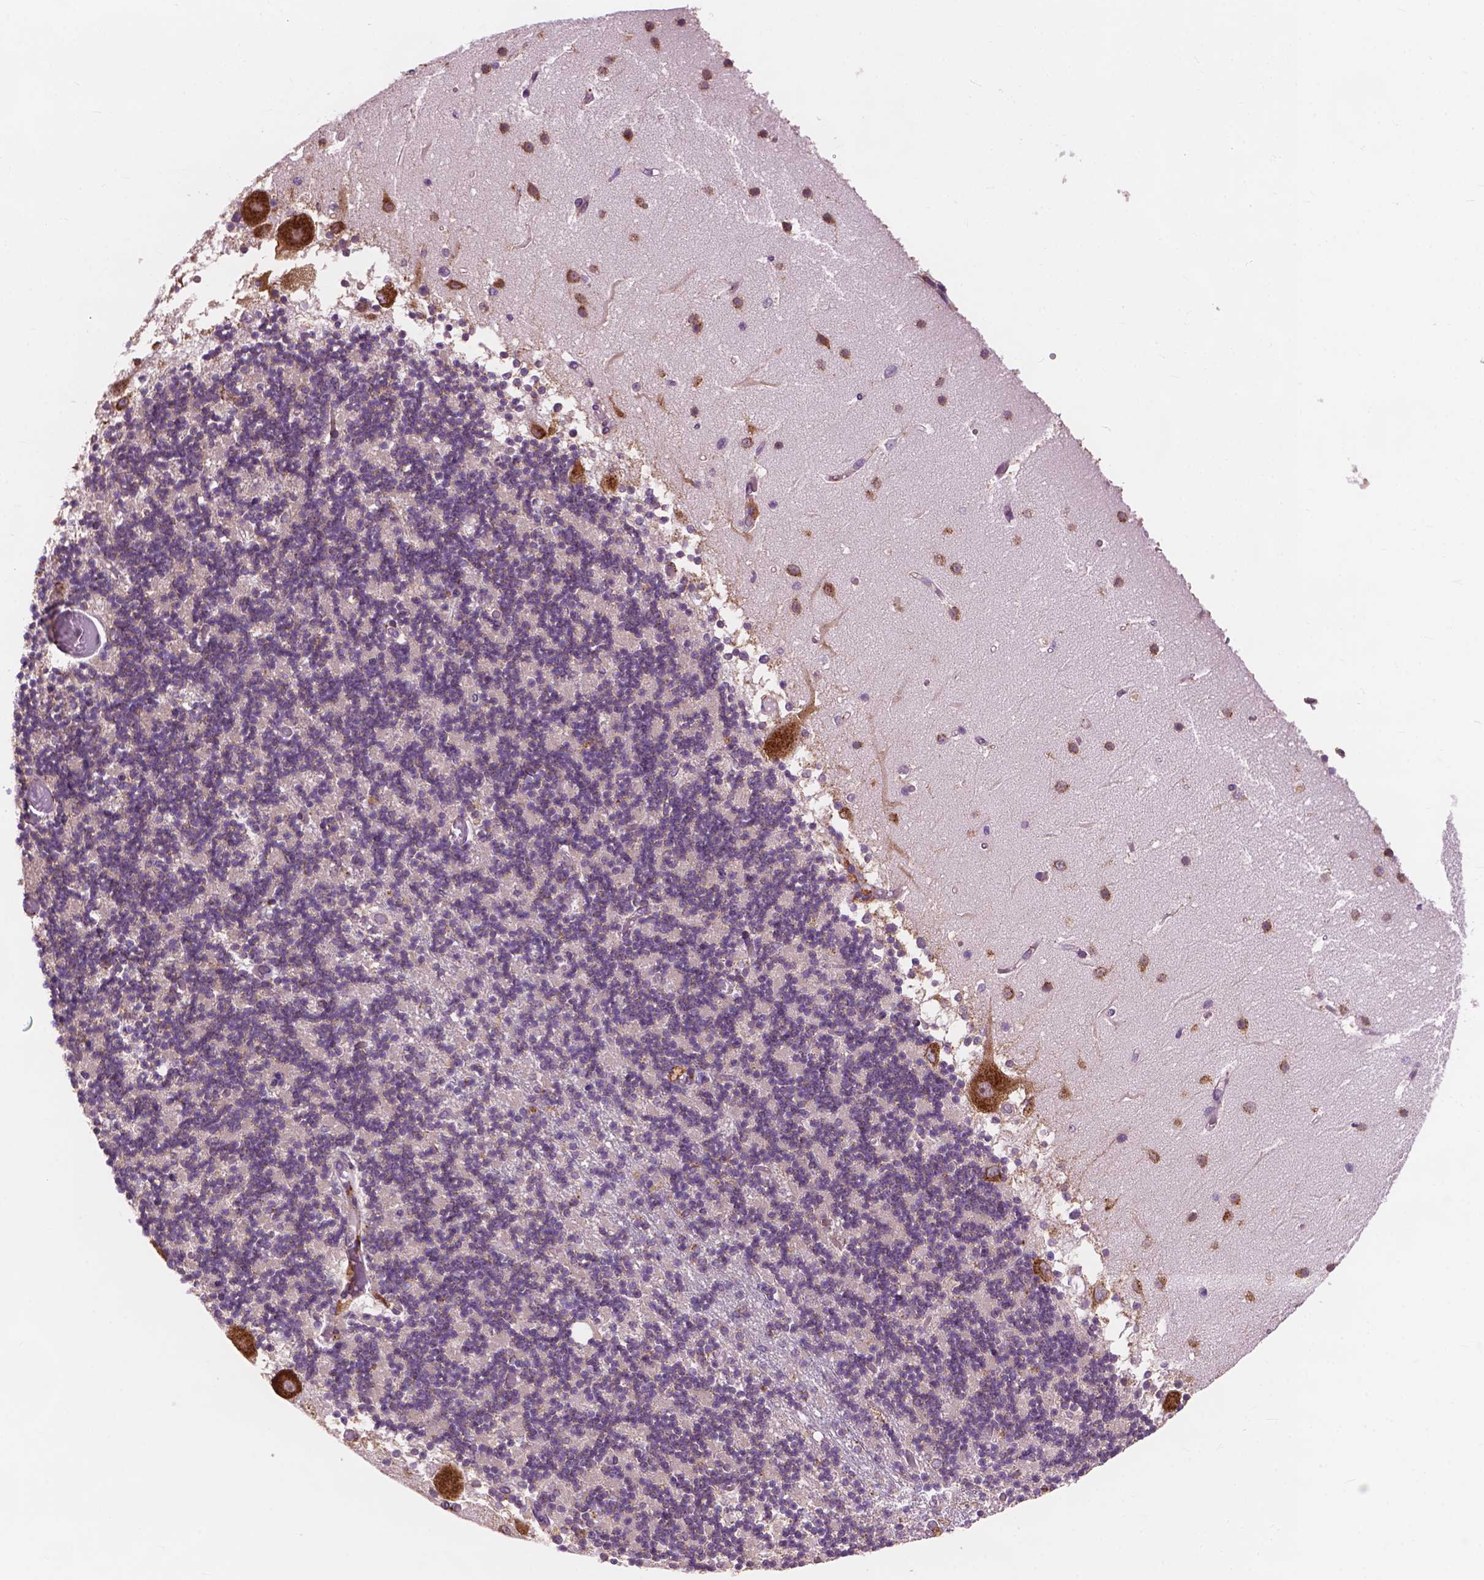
{"staining": {"intensity": "negative", "quantity": "none", "location": "none"}, "tissue": "cerebellum", "cell_type": "Cells in granular layer", "image_type": "normal", "snomed": [{"axis": "morphology", "description": "Normal tissue, NOS"}, {"axis": "topography", "description": "Cerebellum"}], "caption": "Immunohistochemistry (IHC) micrograph of unremarkable cerebellum: cerebellum stained with DAB (3,3'-diaminobenzidine) shows no significant protein staining in cells in granular layer.", "gene": "RPL37A", "patient": {"sex": "female", "age": 28}}